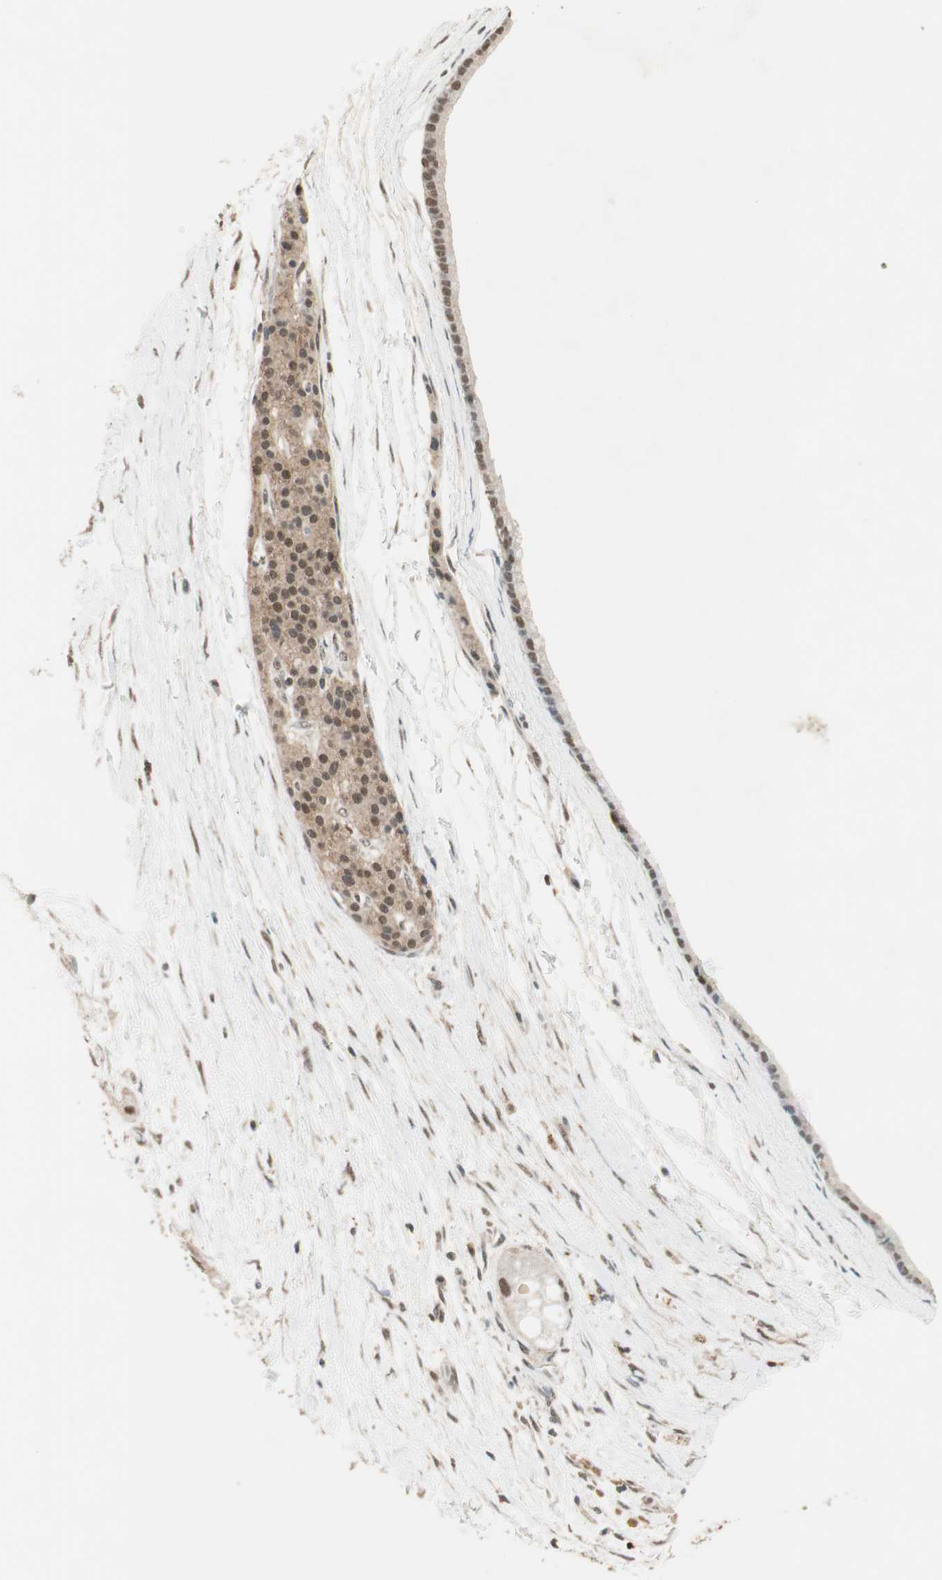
{"staining": {"intensity": "moderate", "quantity": "25%-75%", "location": "cytoplasmic/membranous,nuclear"}, "tissue": "pancreatic cancer", "cell_type": "Tumor cells", "image_type": "cancer", "snomed": [{"axis": "morphology", "description": "Adenocarcinoma, NOS"}, {"axis": "topography", "description": "Pancreas"}], "caption": "An IHC photomicrograph of tumor tissue is shown. Protein staining in brown labels moderate cytoplasmic/membranous and nuclear positivity in adenocarcinoma (pancreatic) within tumor cells.", "gene": "USP5", "patient": {"sex": "female", "age": 77}}